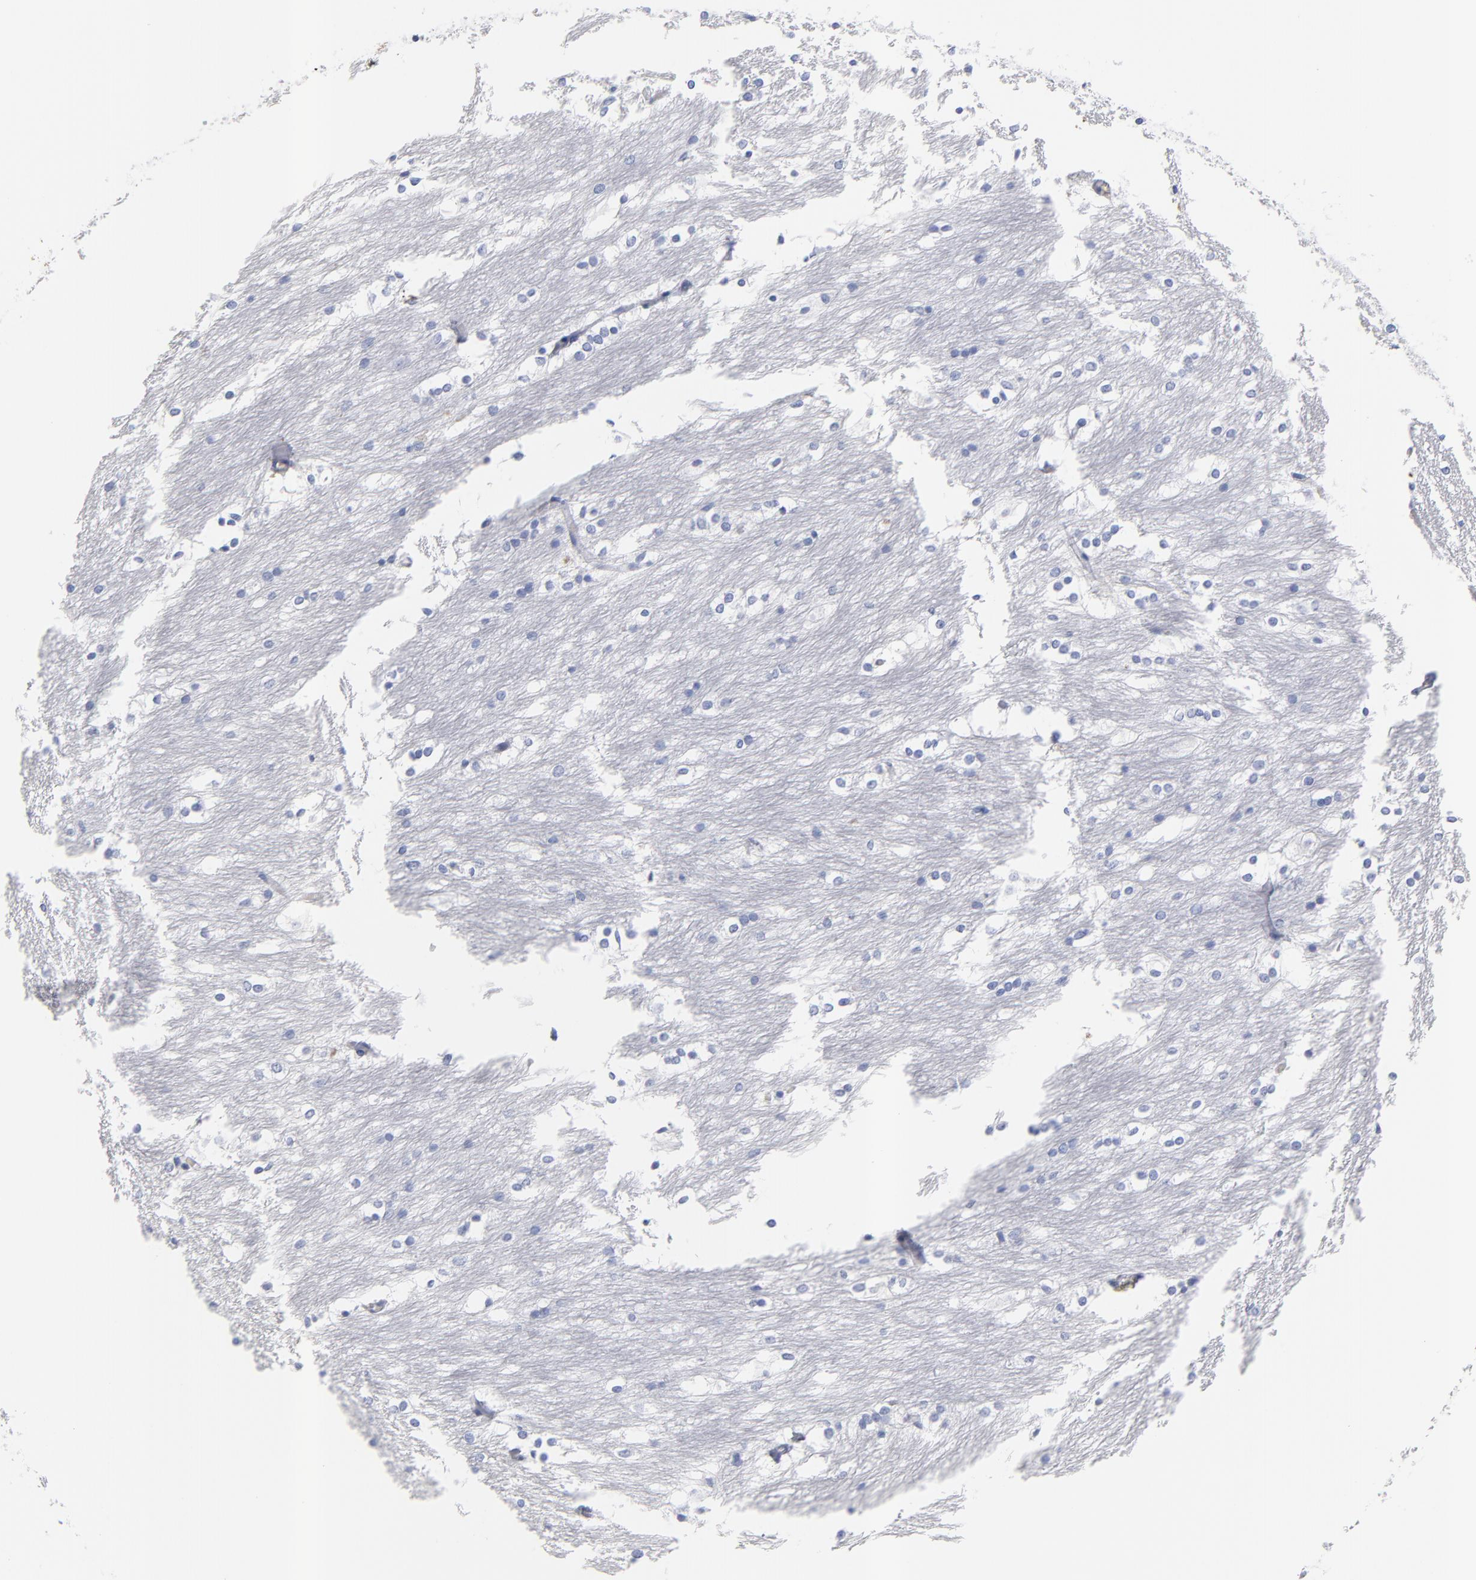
{"staining": {"intensity": "negative", "quantity": "none", "location": "none"}, "tissue": "caudate", "cell_type": "Glial cells", "image_type": "normal", "snomed": [{"axis": "morphology", "description": "Normal tissue, NOS"}, {"axis": "topography", "description": "Lateral ventricle wall"}], "caption": "Immunohistochemistry of normal human caudate demonstrates no expression in glial cells. (Immunohistochemistry (ihc), brightfield microscopy, high magnification).", "gene": "CPVL", "patient": {"sex": "female", "age": 19}}